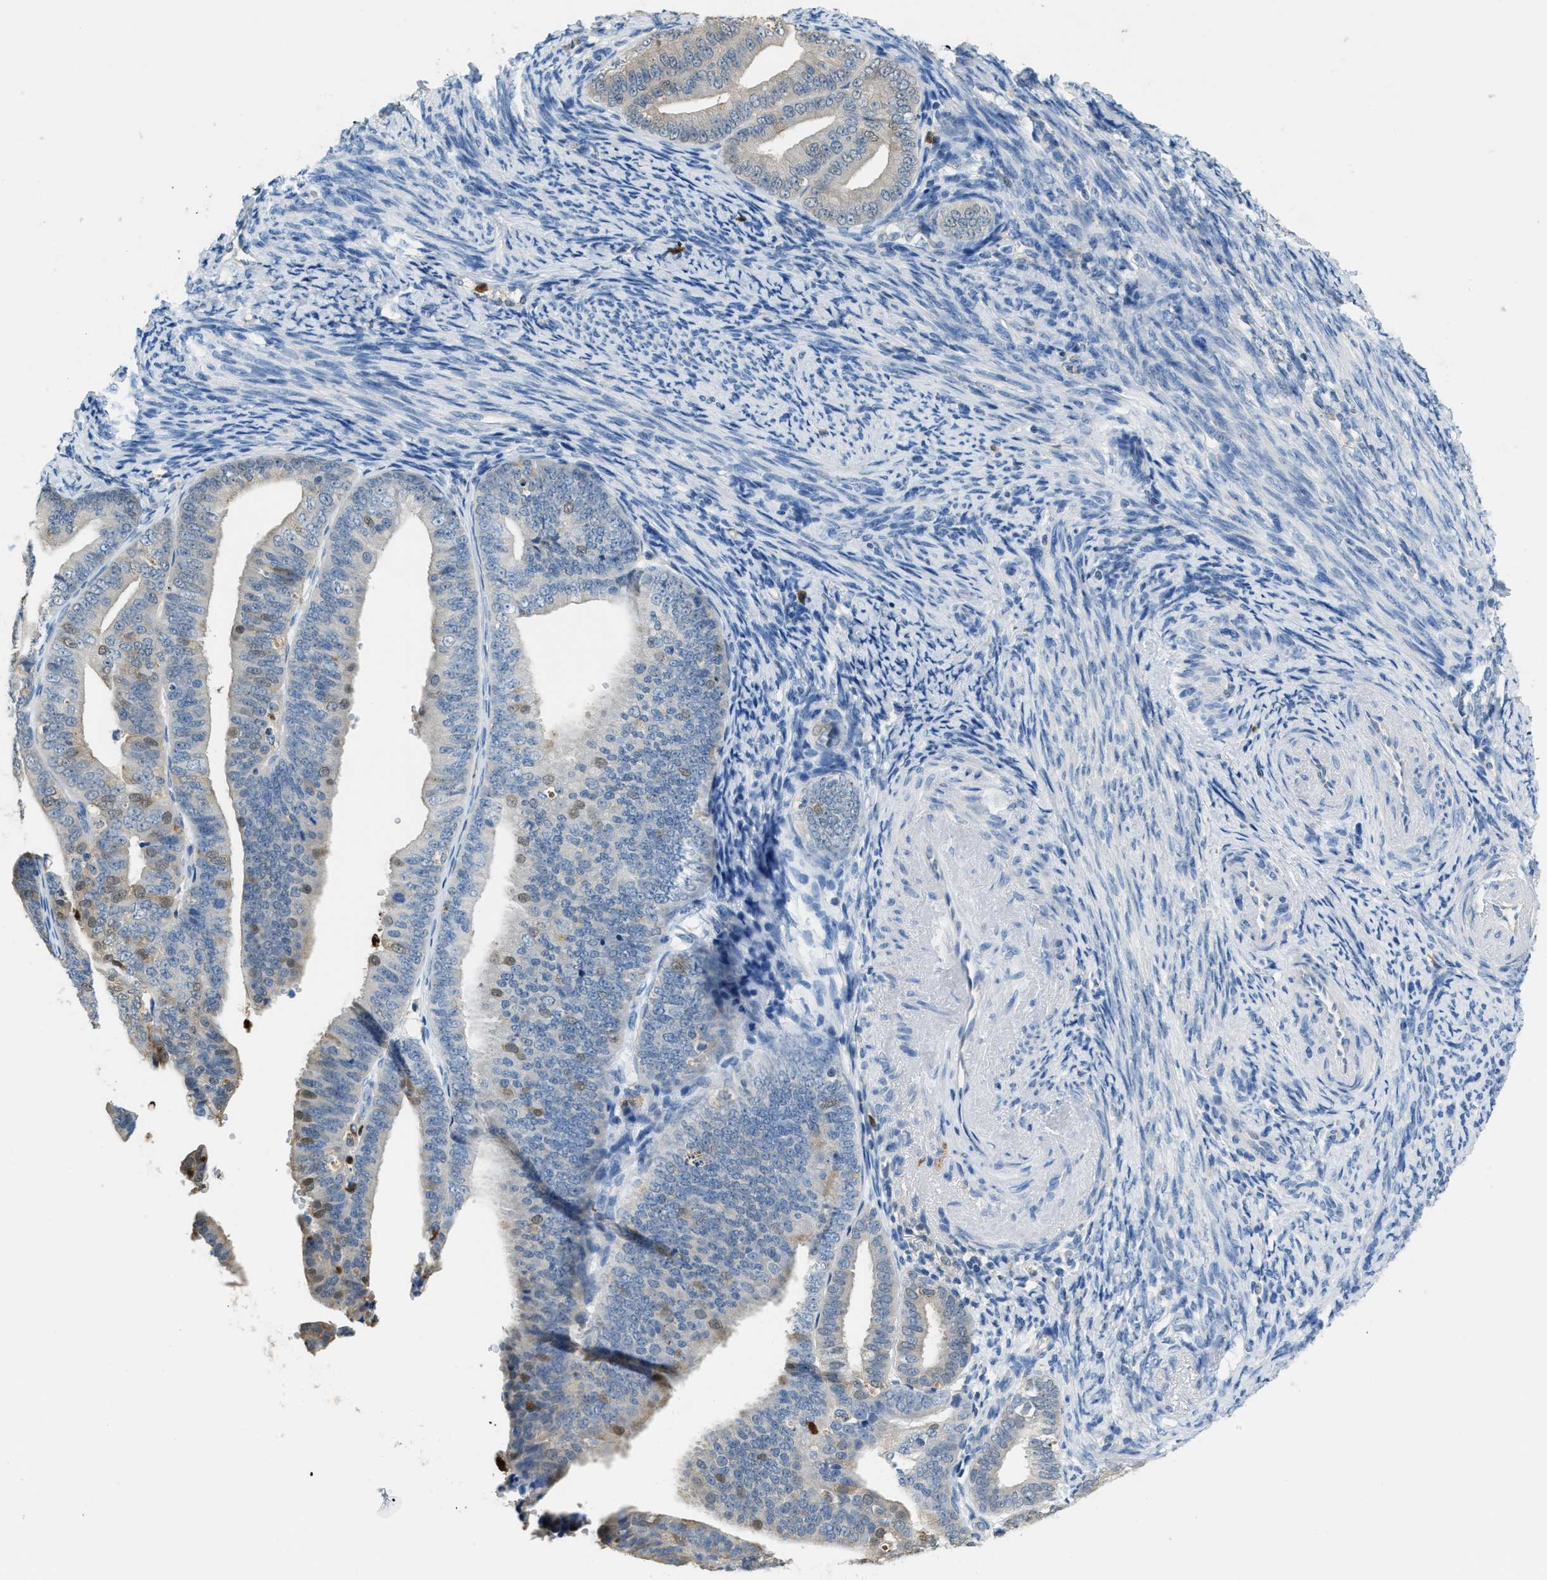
{"staining": {"intensity": "weak", "quantity": "25%-75%", "location": "cytoplasmic/membranous,nuclear"}, "tissue": "endometrial cancer", "cell_type": "Tumor cells", "image_type": "cancer", "snomed": [{"axis": "morphology", "description": "Adenocarcinoma, NOS"}, {"axis": "topography", "description": "Endometrium"}], "caption": "Immunohistochemical staining of human adenocarcinoma (endometrial) shows weak cytoplasmic/membranous and nuclear protein expression in about 25%-75% of tumor cells. Using DAB (3,3'-diaminobenzidine) (brown) and hematoxylin (blue) stains, captured at high magnification using brightfield microscopy.", "gene": "SERPINB1", "patient": {"sex": "female", "age": 63}}